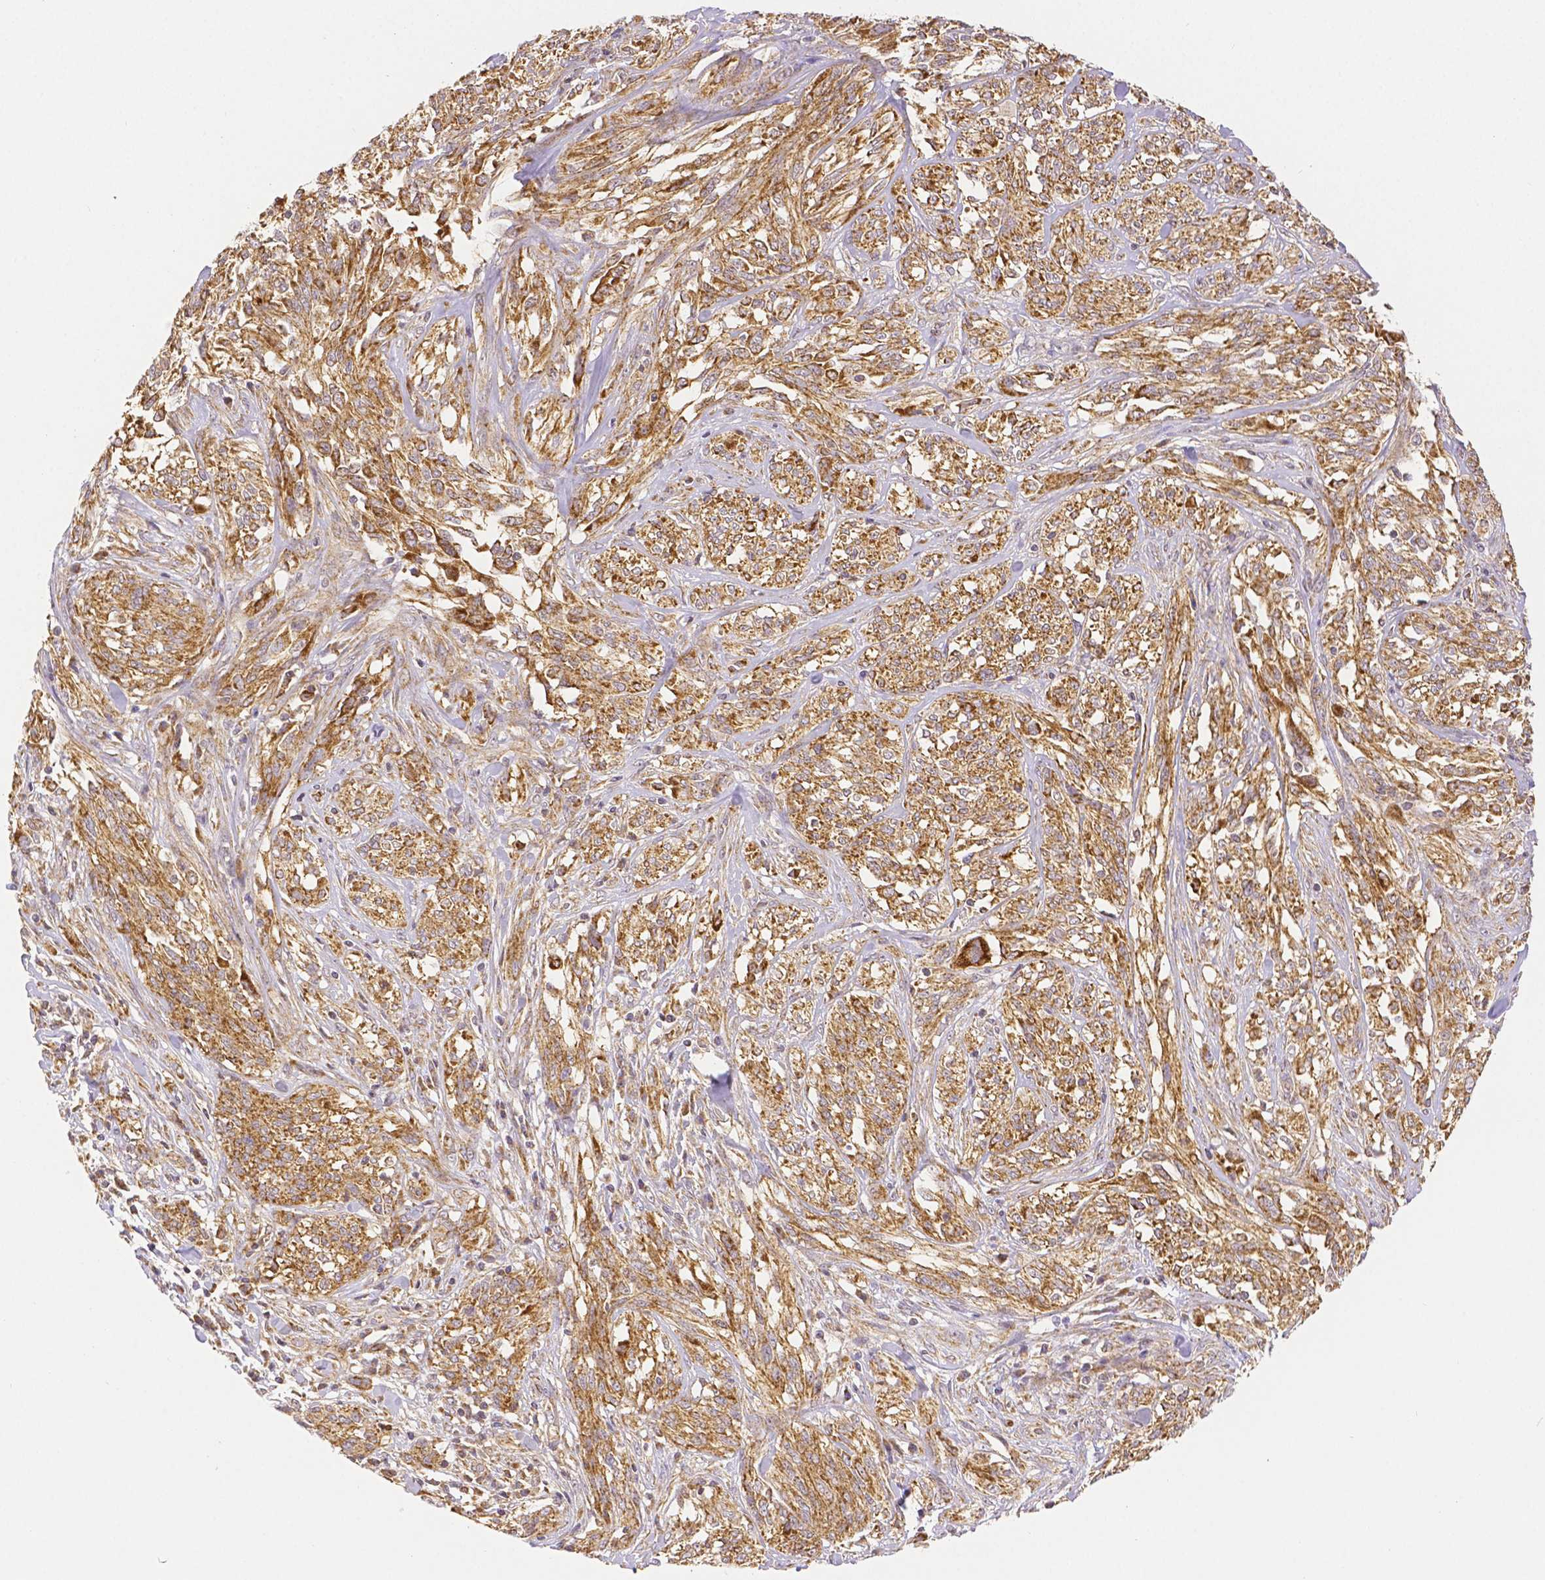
{"staining": {"intensity": "strong", "quantity": ">75%", "location": "cytoplasmic/membranous"}, "tissue": "melanoma", "cell_type": "Tumor cells", "image_type": "cancer", "snomed": [{"axis": "morphology", "description": "Malignant melanoma, NOS"}, {"axis": "topography", "description": "Skin"}], "caption": "Brown immunohistochemical staining in melanoma demonstrates strong cytoplasmic/membranous positivity in approximately >75% of tumor cells. (Brightfield microscopy of DAB IHC at high magnification).", "gene": "RHOT1", "patient": {"sex": "female", "age": 91}}